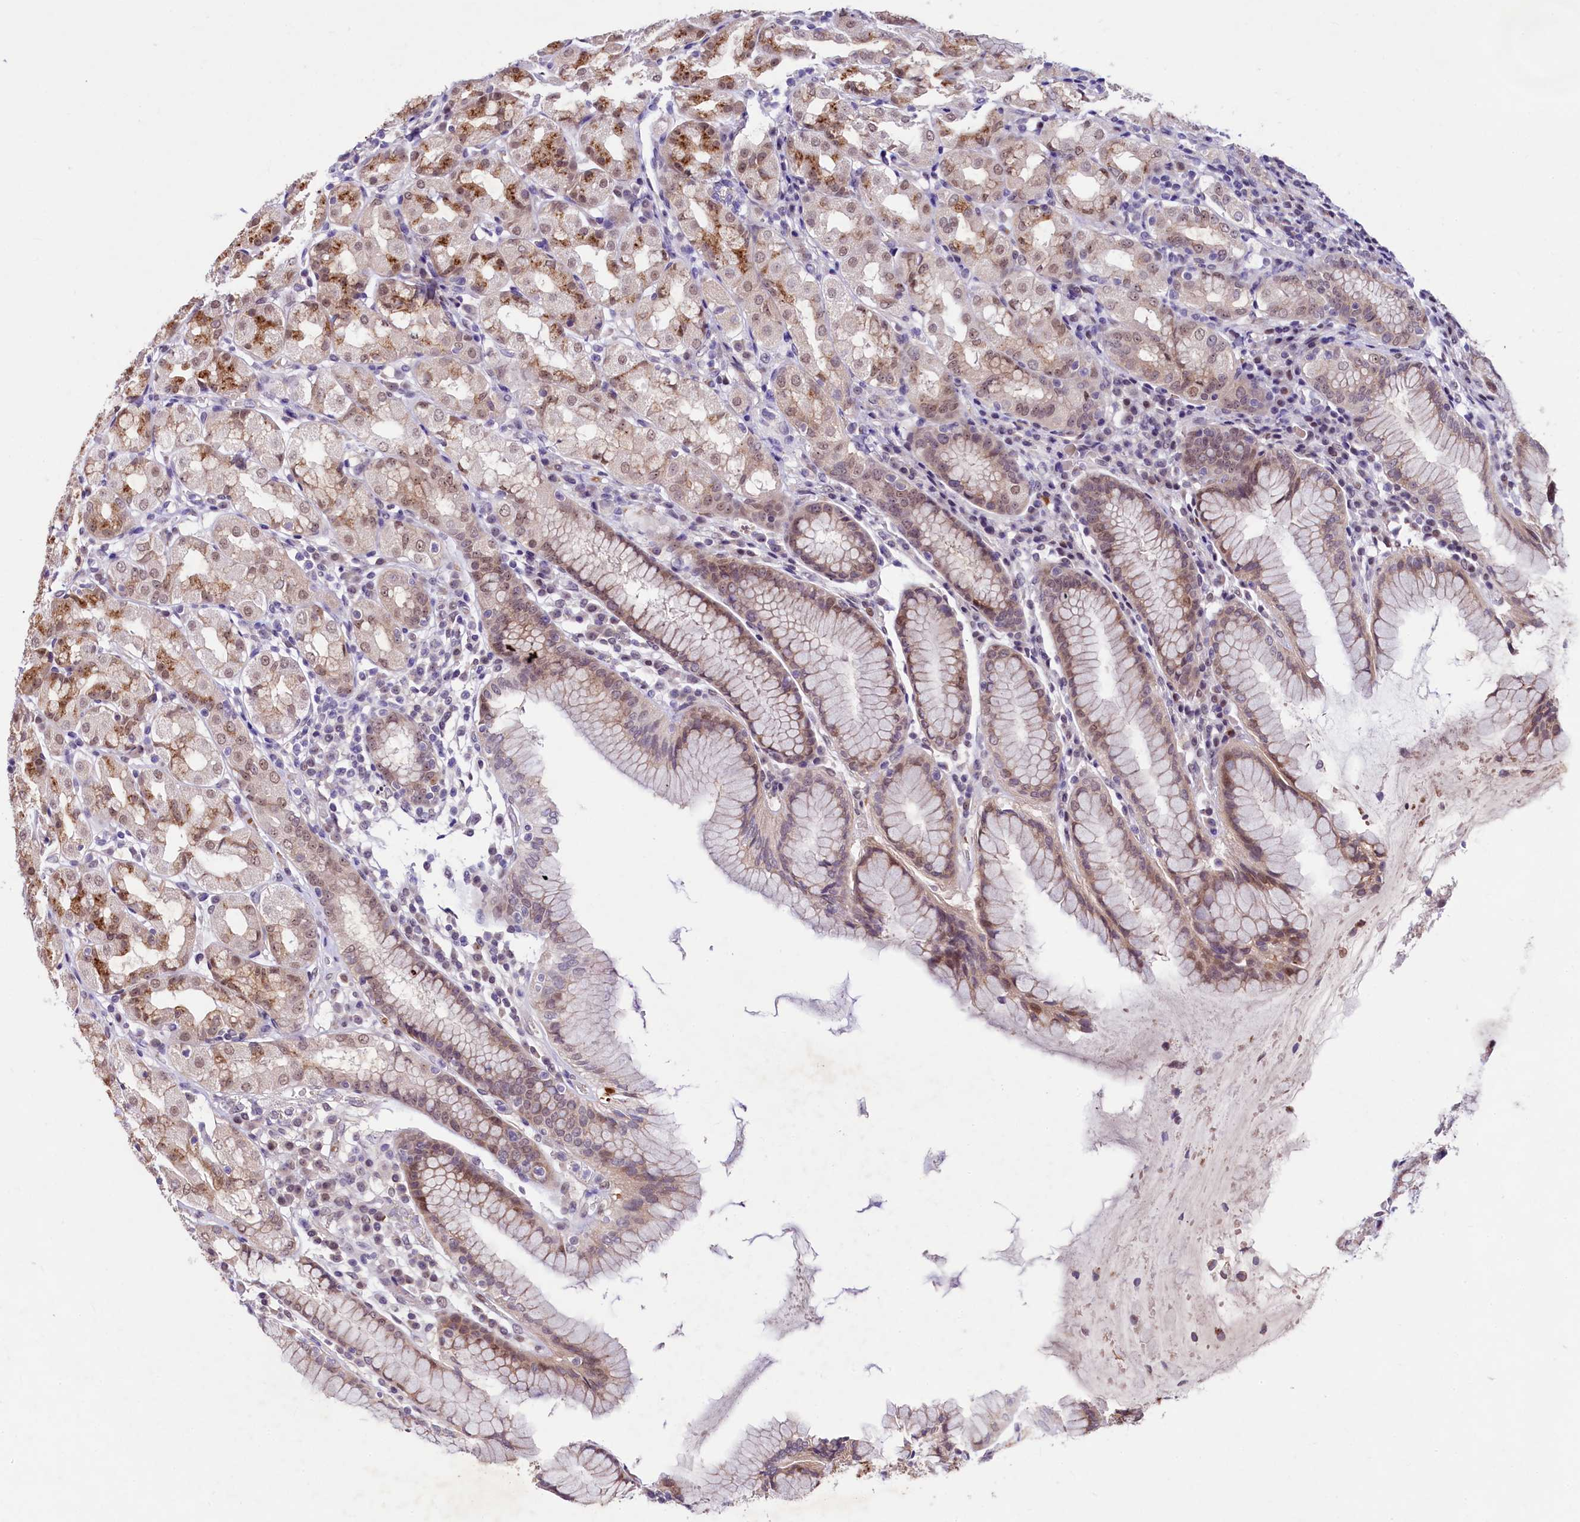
{"staining": {"intensity": "moderate", "quantity": "25%-75%", "location": "cytoplasmic/membranous,nuclear"}, "tissue": "stomach", "cell_type": "Glandular cells", "image_type": "normal", "snomed": [{"axis": "morphology", "description": "Normal tissue, NOS"}, {"axis": "topography", "description": "Stomach, lower"}], "caption": "Immunohistochemical staining of normal stomach shows moderate cytoplasmic/membranous,nuclear protein positivity in approximately 25%-75% of glandular cells. The protein of interest is stained brown, and the nuclei are stained in blue (DAB (3,3'-diaminobenzidine) IHC with brightfield microscopy, high magnification).", "gene": "LEUTX", "patient": {"sex": "female", "age": 56}}